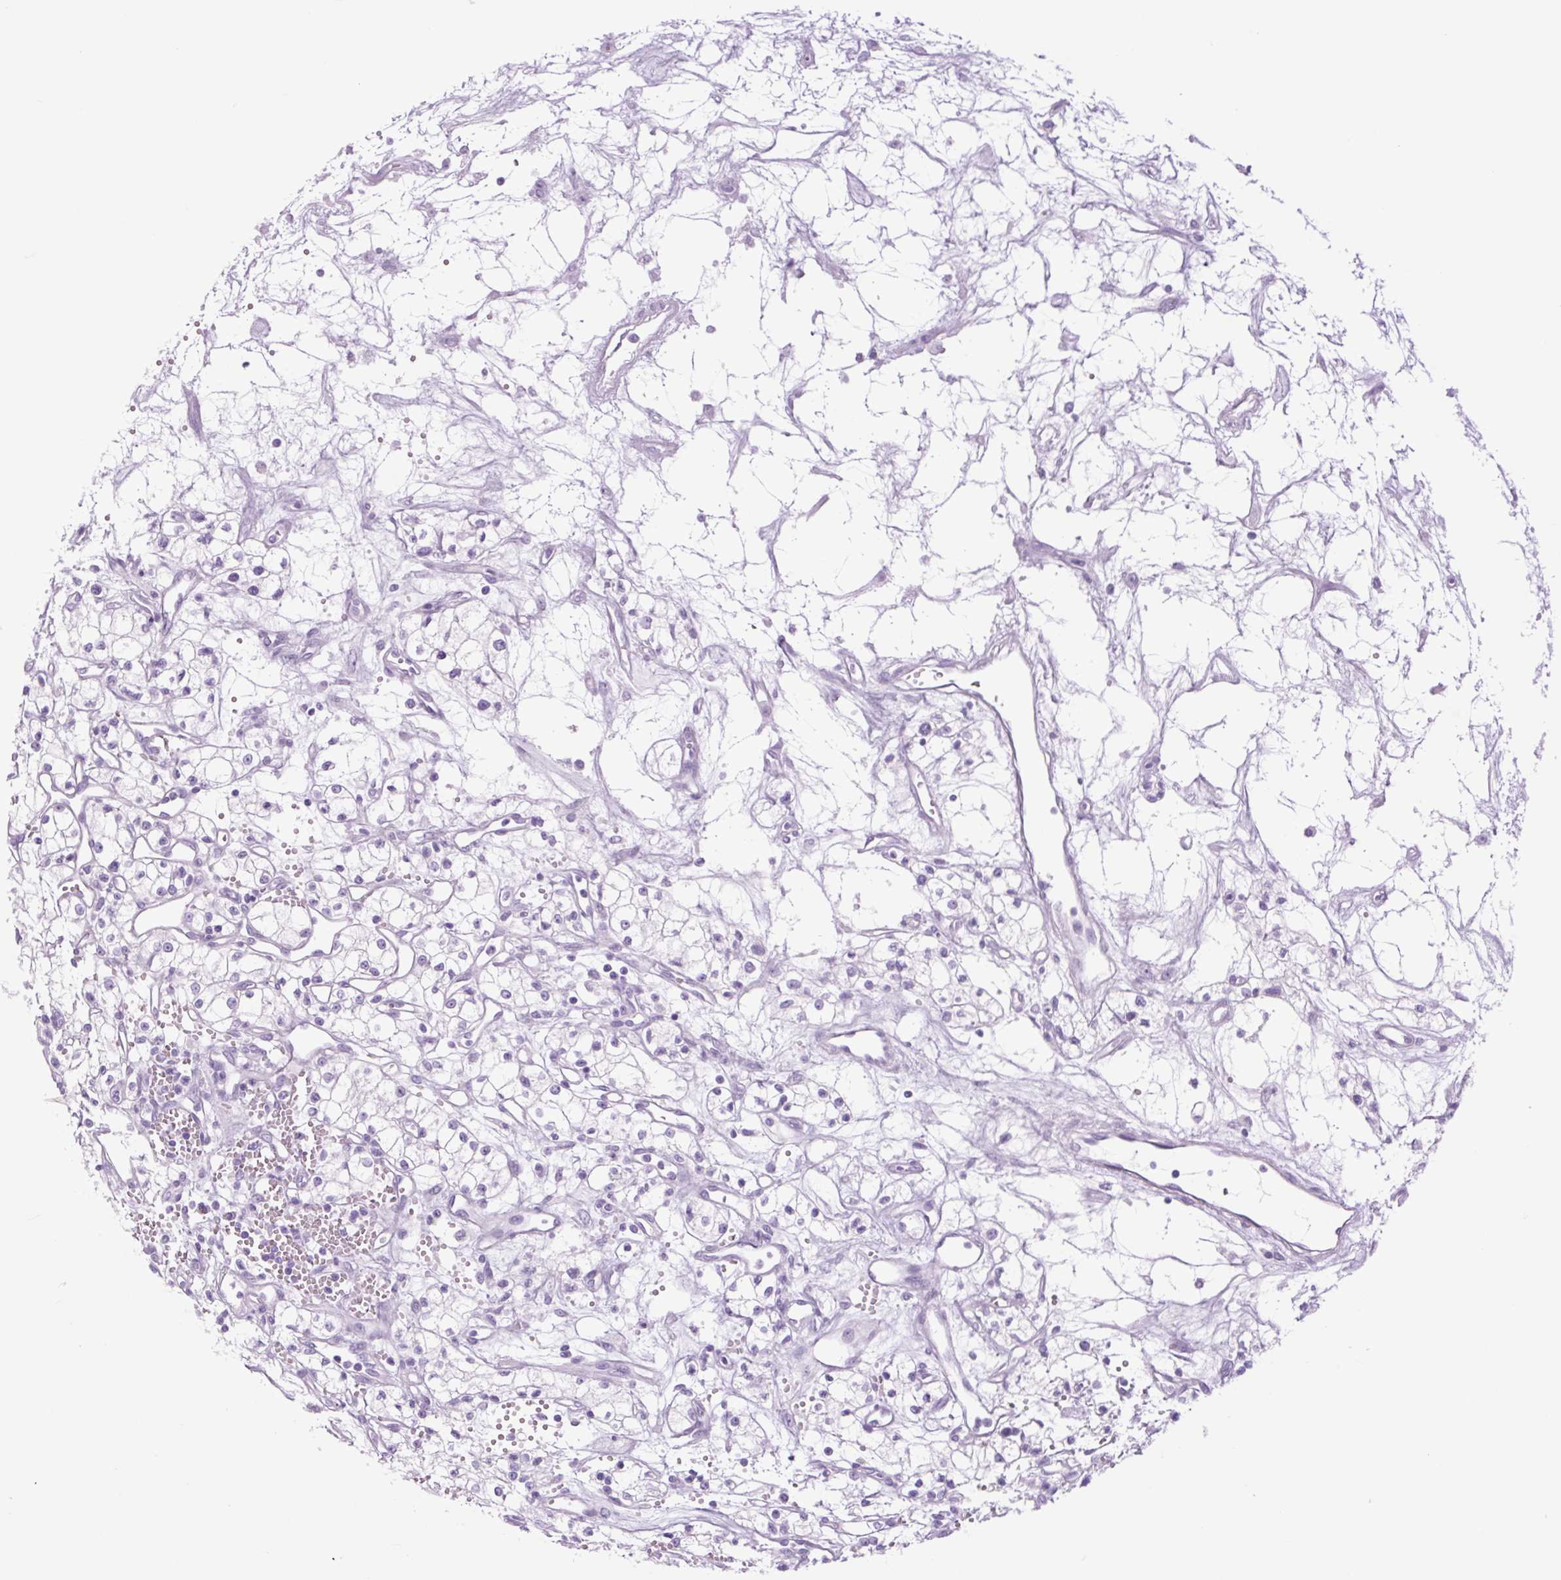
{"staining": {"intensity": "negative", "quantity": "none", "location": "none"}, "tissue": "renal cancer", "cell_type": "Tumor cells", "image_type": "cancer", "snomed": [{"axis": "morphology", "description": "Adenocarcinoma, NOS"}, {"axis": "topography", "description": "Kidney"}], "caption": "Histopathology image shows no protein staining in tumor cells of renal adenocarcinoma tissue. (DAB immunohistochemistry (IHC) visualized using brightfield microscopy, high magnification).", "gene": "TFF2", "patient": {"sex": "male", "age": 59}}